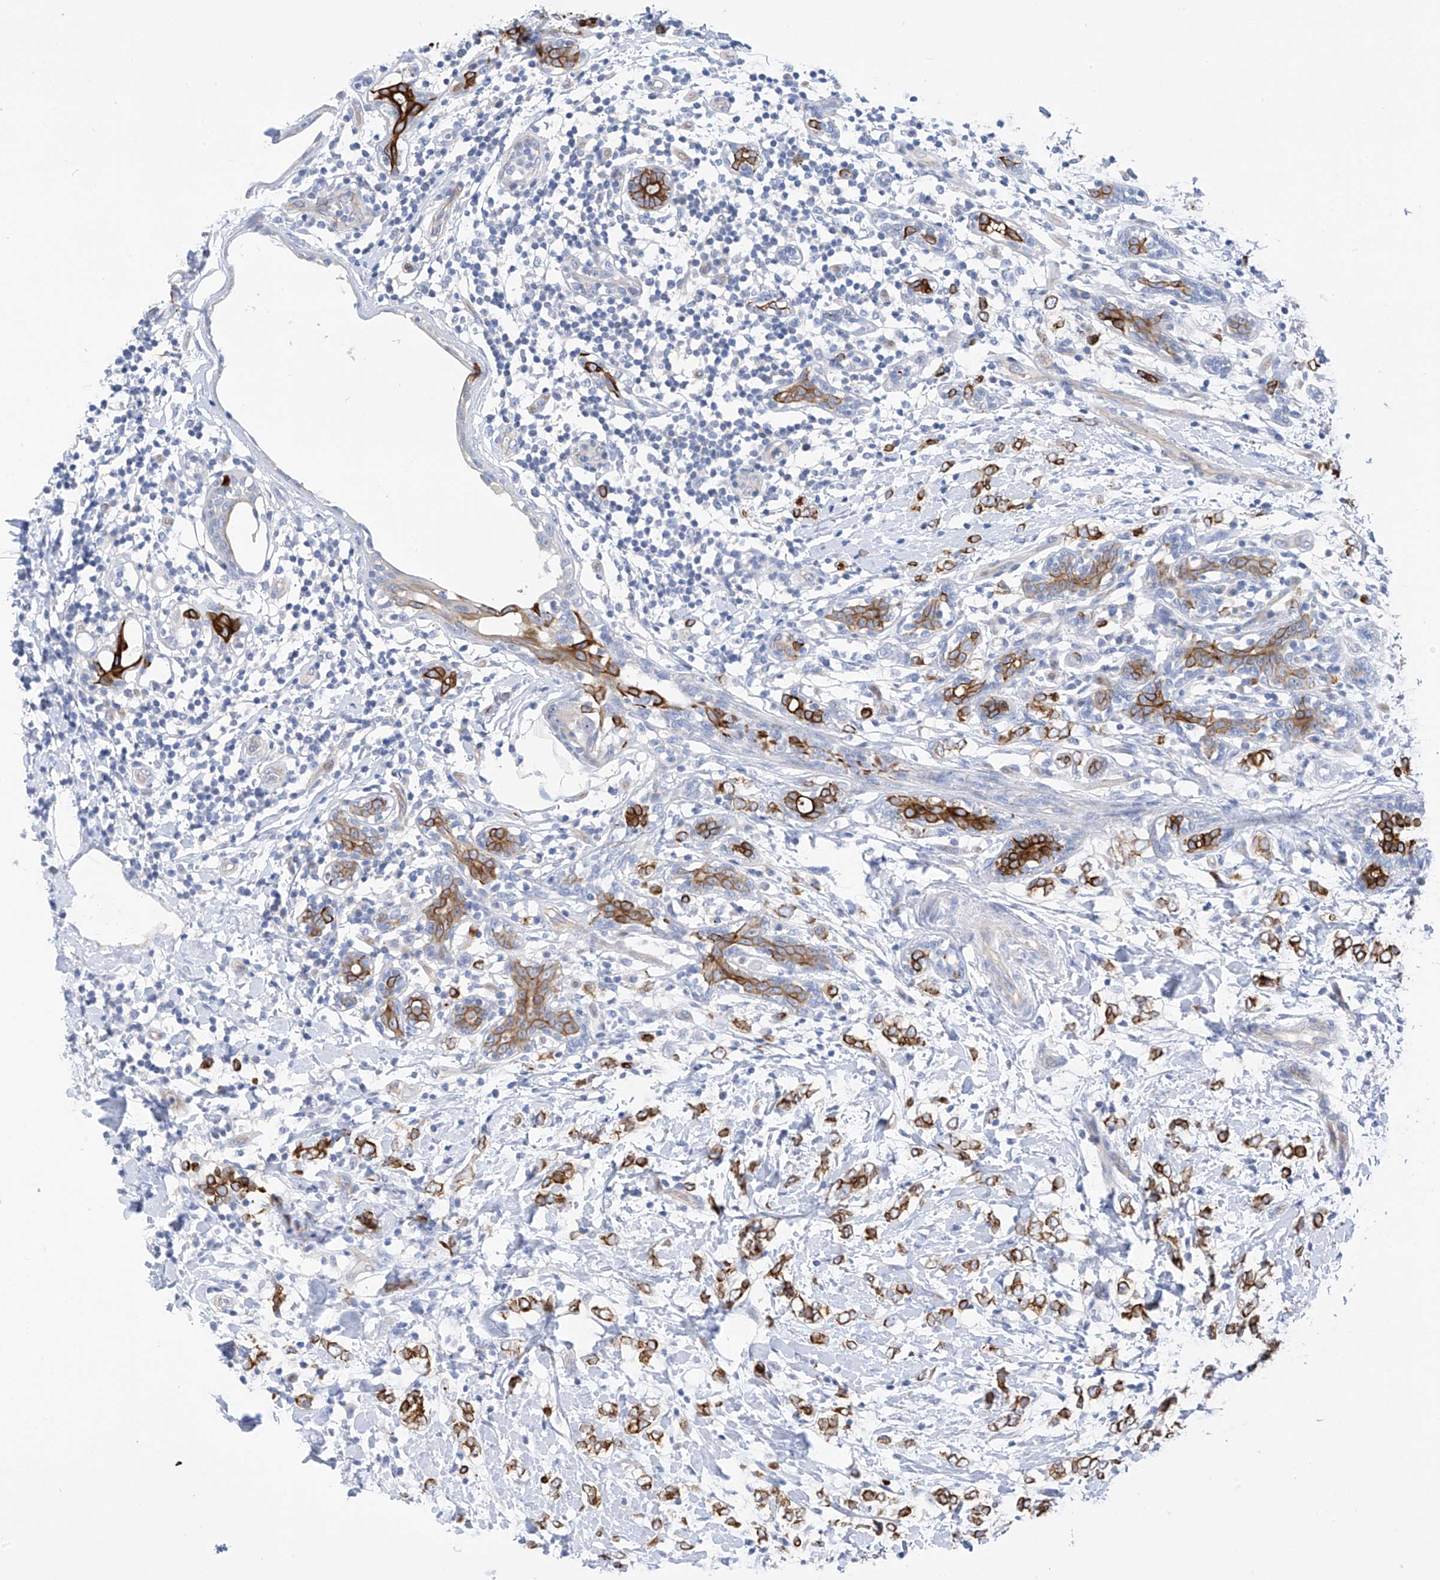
{"staining": {"intensity": "strong", "quantity": ">75%", "location": "cytoplasmic/membranous"}, "tissue": "breast cancer", "cell_type": "Tumor cells", "image_type": "cancer", "snomed": [{"axis": "morphology", "description": "Normal tissue, NOS"}, {"axis": "morphology", "description": "Lobular carcinoma"}, {"axis": "topography", "description": "Breast"}], "caption": "Strong cytoplasmic/membranous protein staining is present in about >75% of tumor cells in lobular carcinoma (breast).", "gene": "PIK3C2B", "patient": {"sex": "female", "age": 47}}